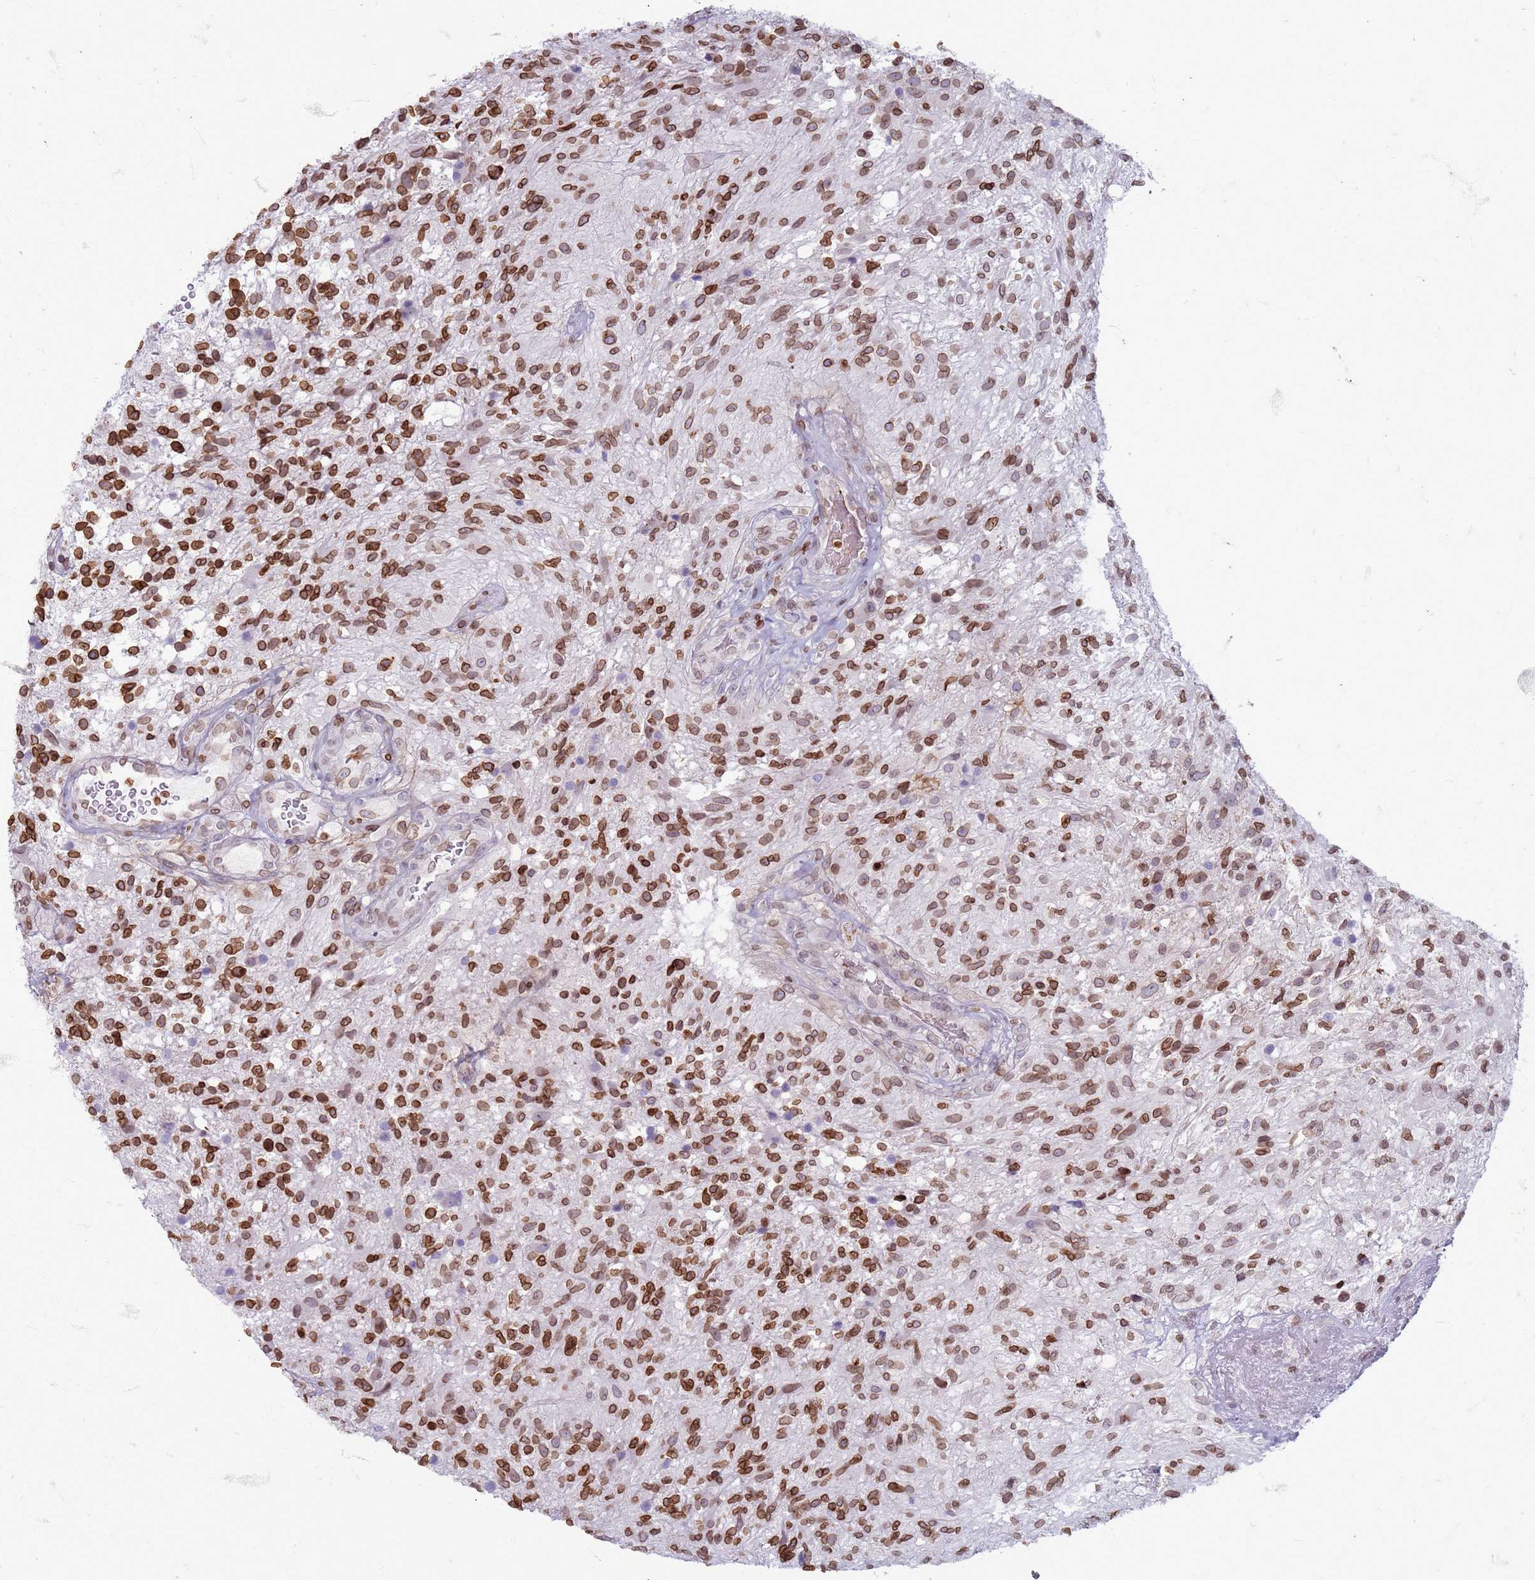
{"staining": {"intensity": "moderate", "quantity": ">75%", "location": "cytoplasmic/membranous,nuclear"}, "tissue": "glioma", "cell_type": "Tumor cells", "image_type": "cancer", "snomed": [{"axis": "morphology", "description": "Glioma, malignant, High grade"}, {"axis": "topography", "description": "Brain"}], "caption": "Glioma tissue shows moderate cytoplasmic/membranous and nuclear expression in approximately >75% of tumor cells The staining was performed using DAB to visualize the protein expression in brown, while the nuclei were stained in blue with hematoxylin (Magnification: 20x).", "gene": "METTL25B", "patient": {"sex": "male", "age": 56}}